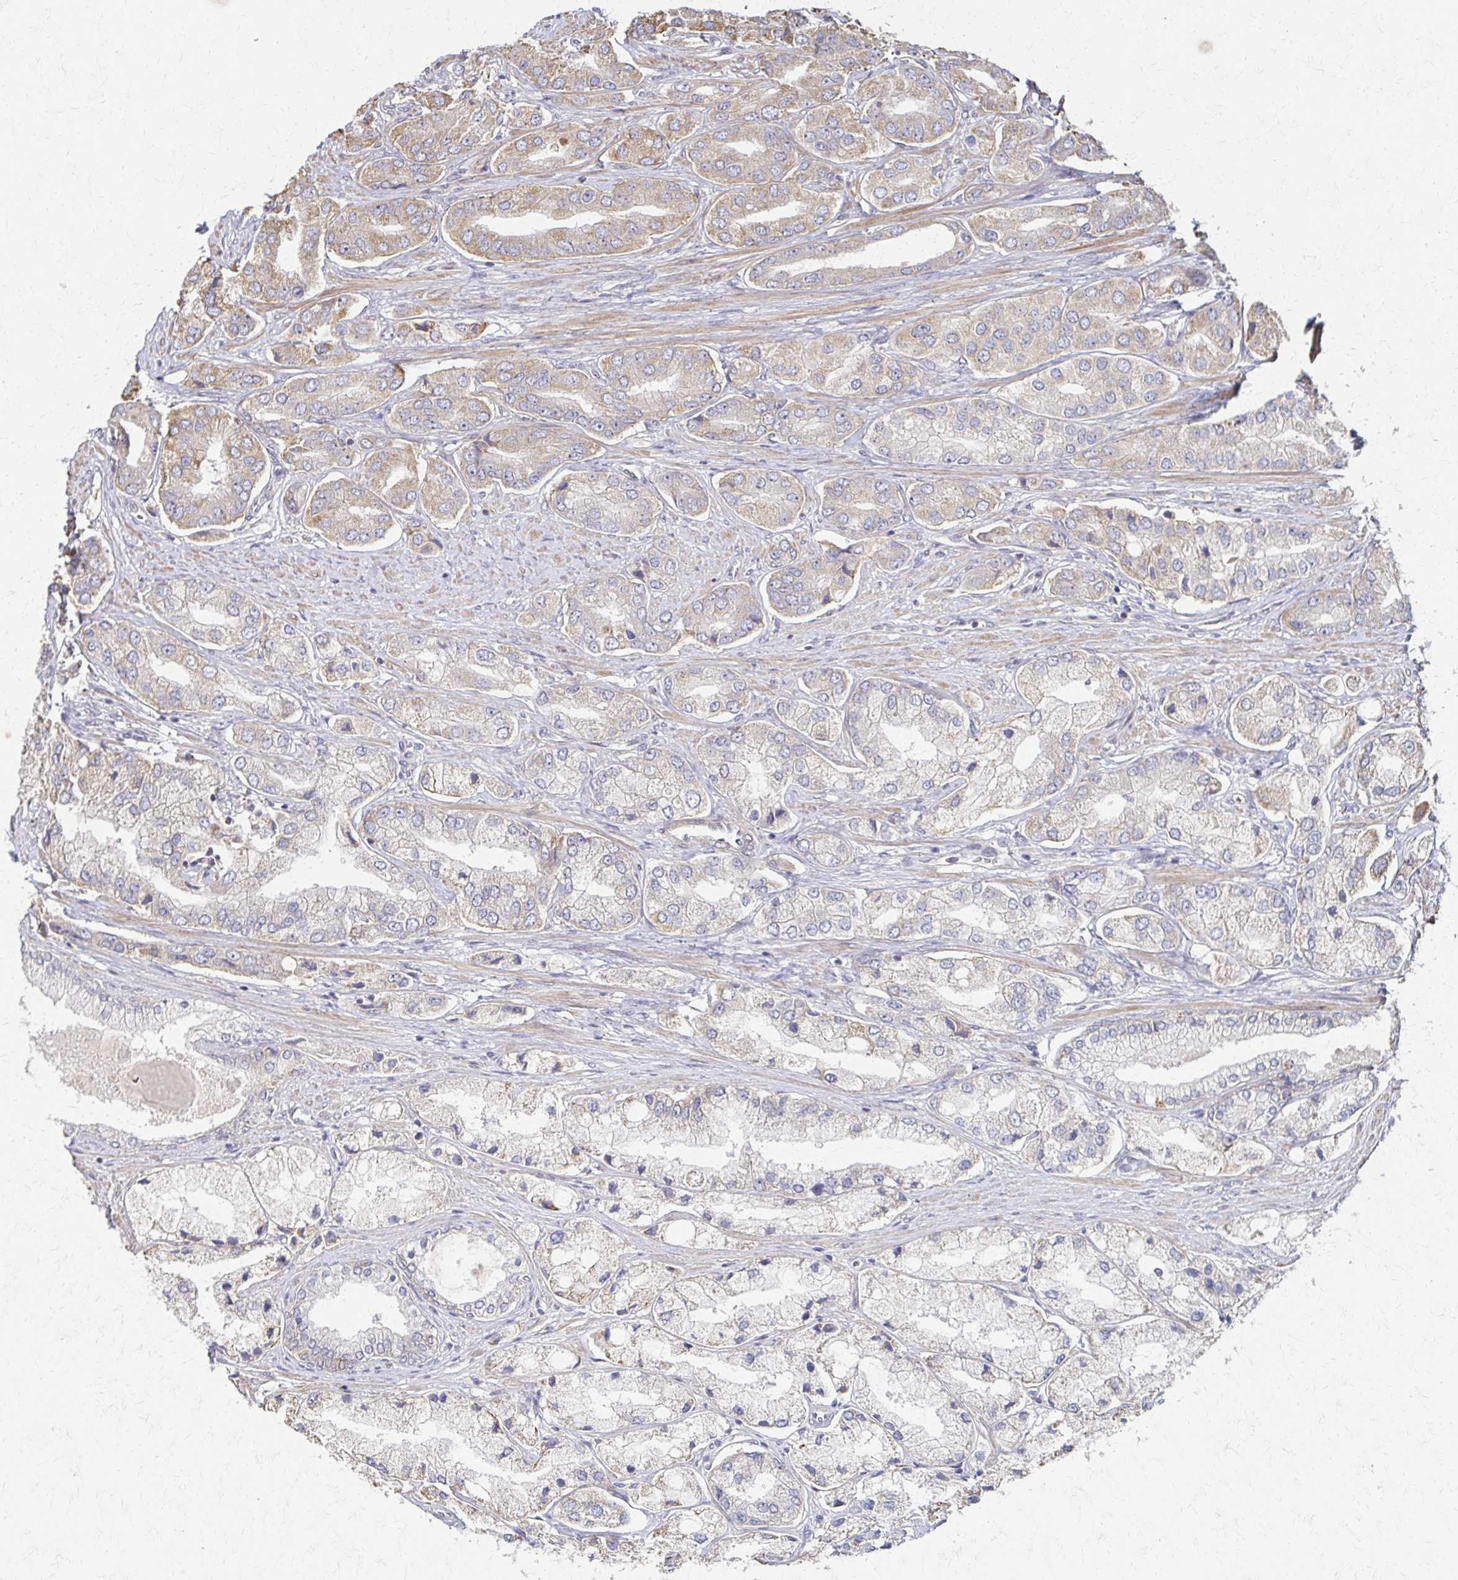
{"staining": {"intensity": "weak", "quantity": "25%-75%", "location": "cytoplasmic/membranous"}, "tissue": "prostate cancer", "cell_type": "Tumor cells", "image_type": "cancer", "snomed": [{"axis": "morphology", "description": "Adenocarcinoma, Low grade"}, {"axis": "topography", "description": "Prostate"}], "caption": "Immunohistochemical staining of human prostate cancer (adenocarcinoma (low-grade)) reveals weak cytoplasmic/membranous protein expression in about 25%-75% of tumor cells. (IHC, brightfield microscopy, high magnification).", "gene": "EOLA2", "patient": {"sex": "male", "age": 69}}